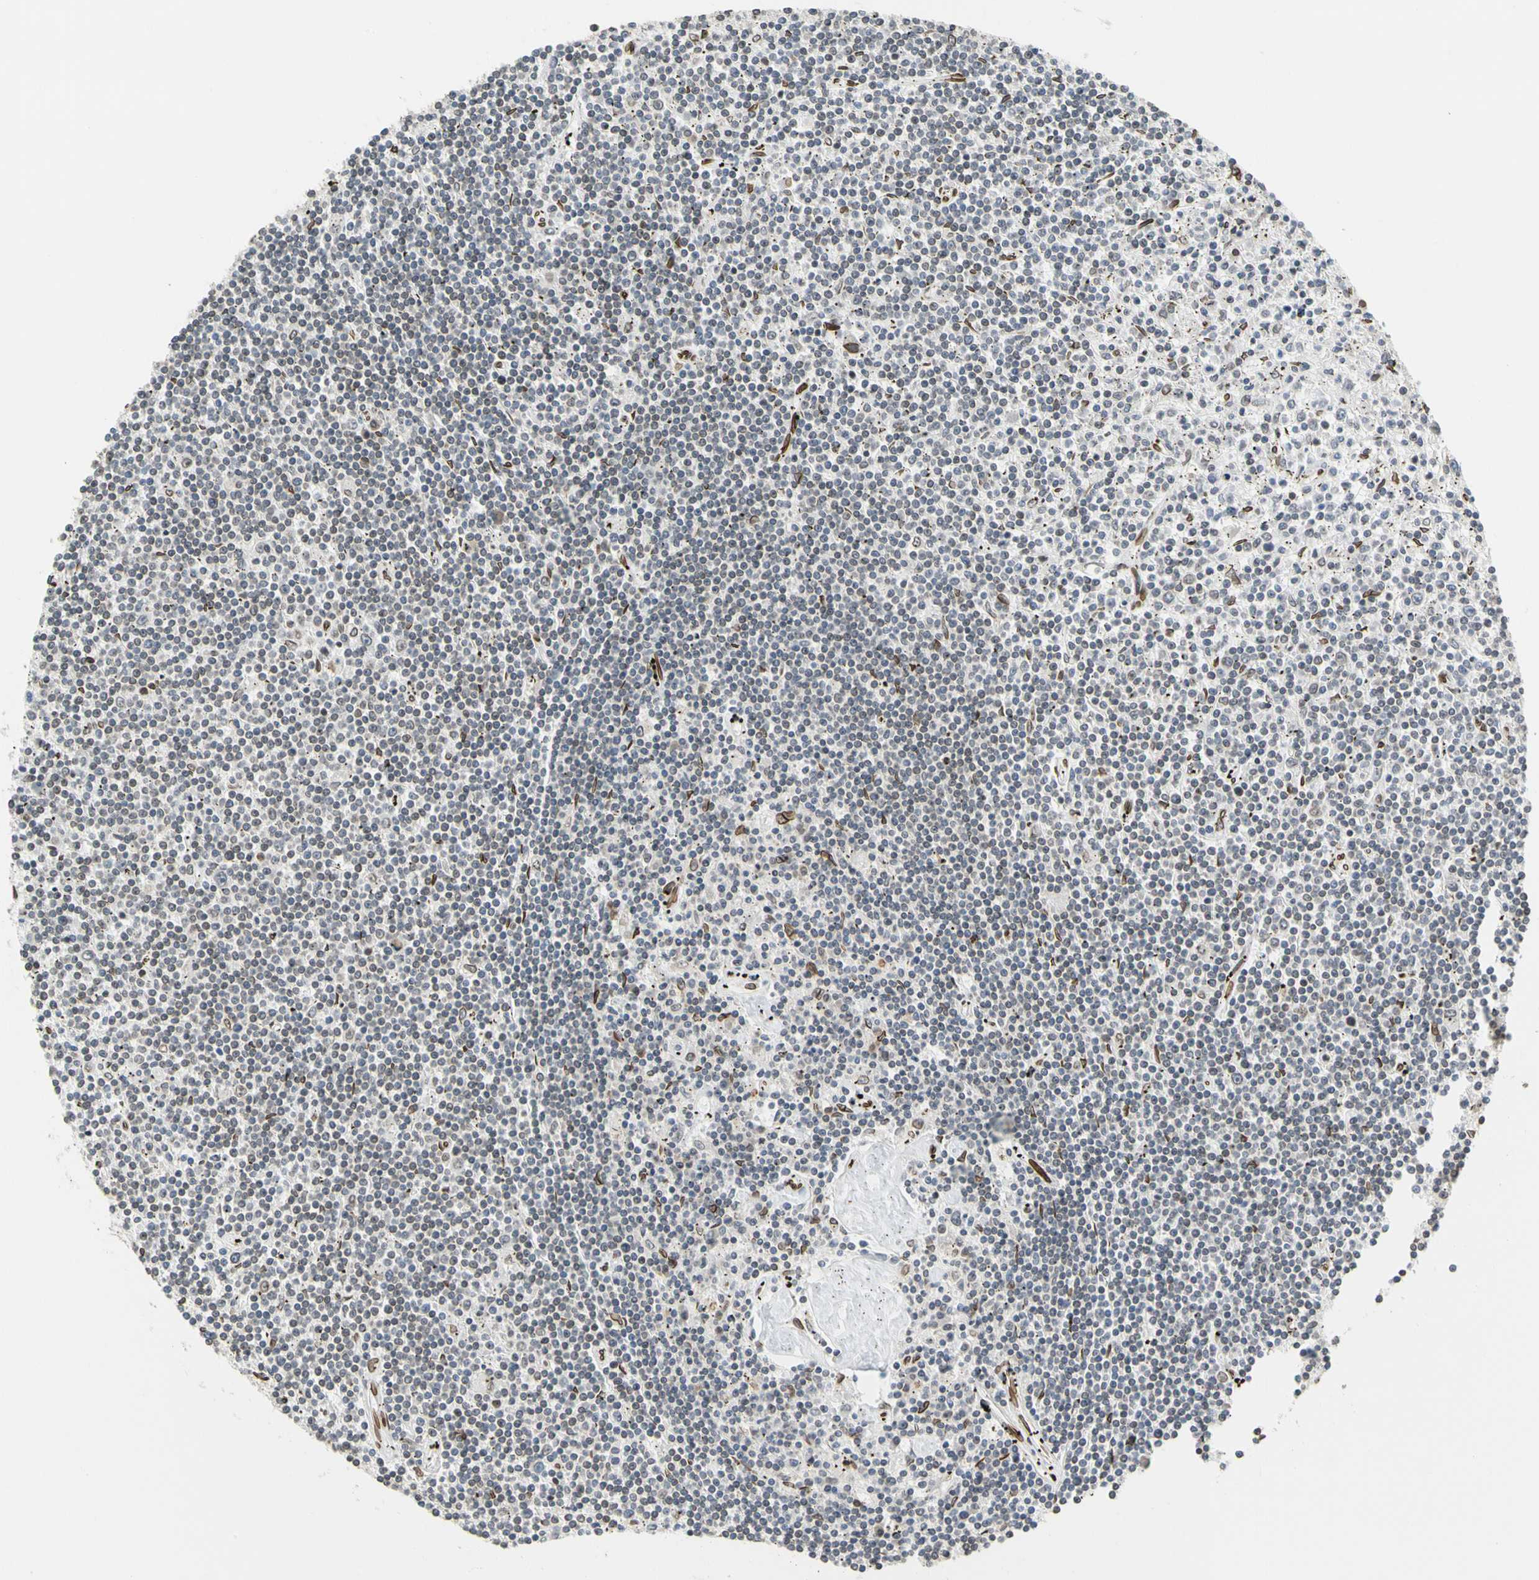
{"staining": {"intensity": "negative", "quantity": "none", "location": "none"}, "tissue": "lymphoma", "cell_type": "Tumor cells", "image_type": "cancer", "snomed": [{"axis": "morphology", "description": "Malignant lymphoma, non-Hodgkin's type, Low grade"}, {"axis": "topography", "description": "Spleen"}], "caption": "This is an IHC photomicrograph of lymphoma. There is no expression in tumor cells.", "gene": "SUN1", "patient": {"sex": "male", "age": 76}}